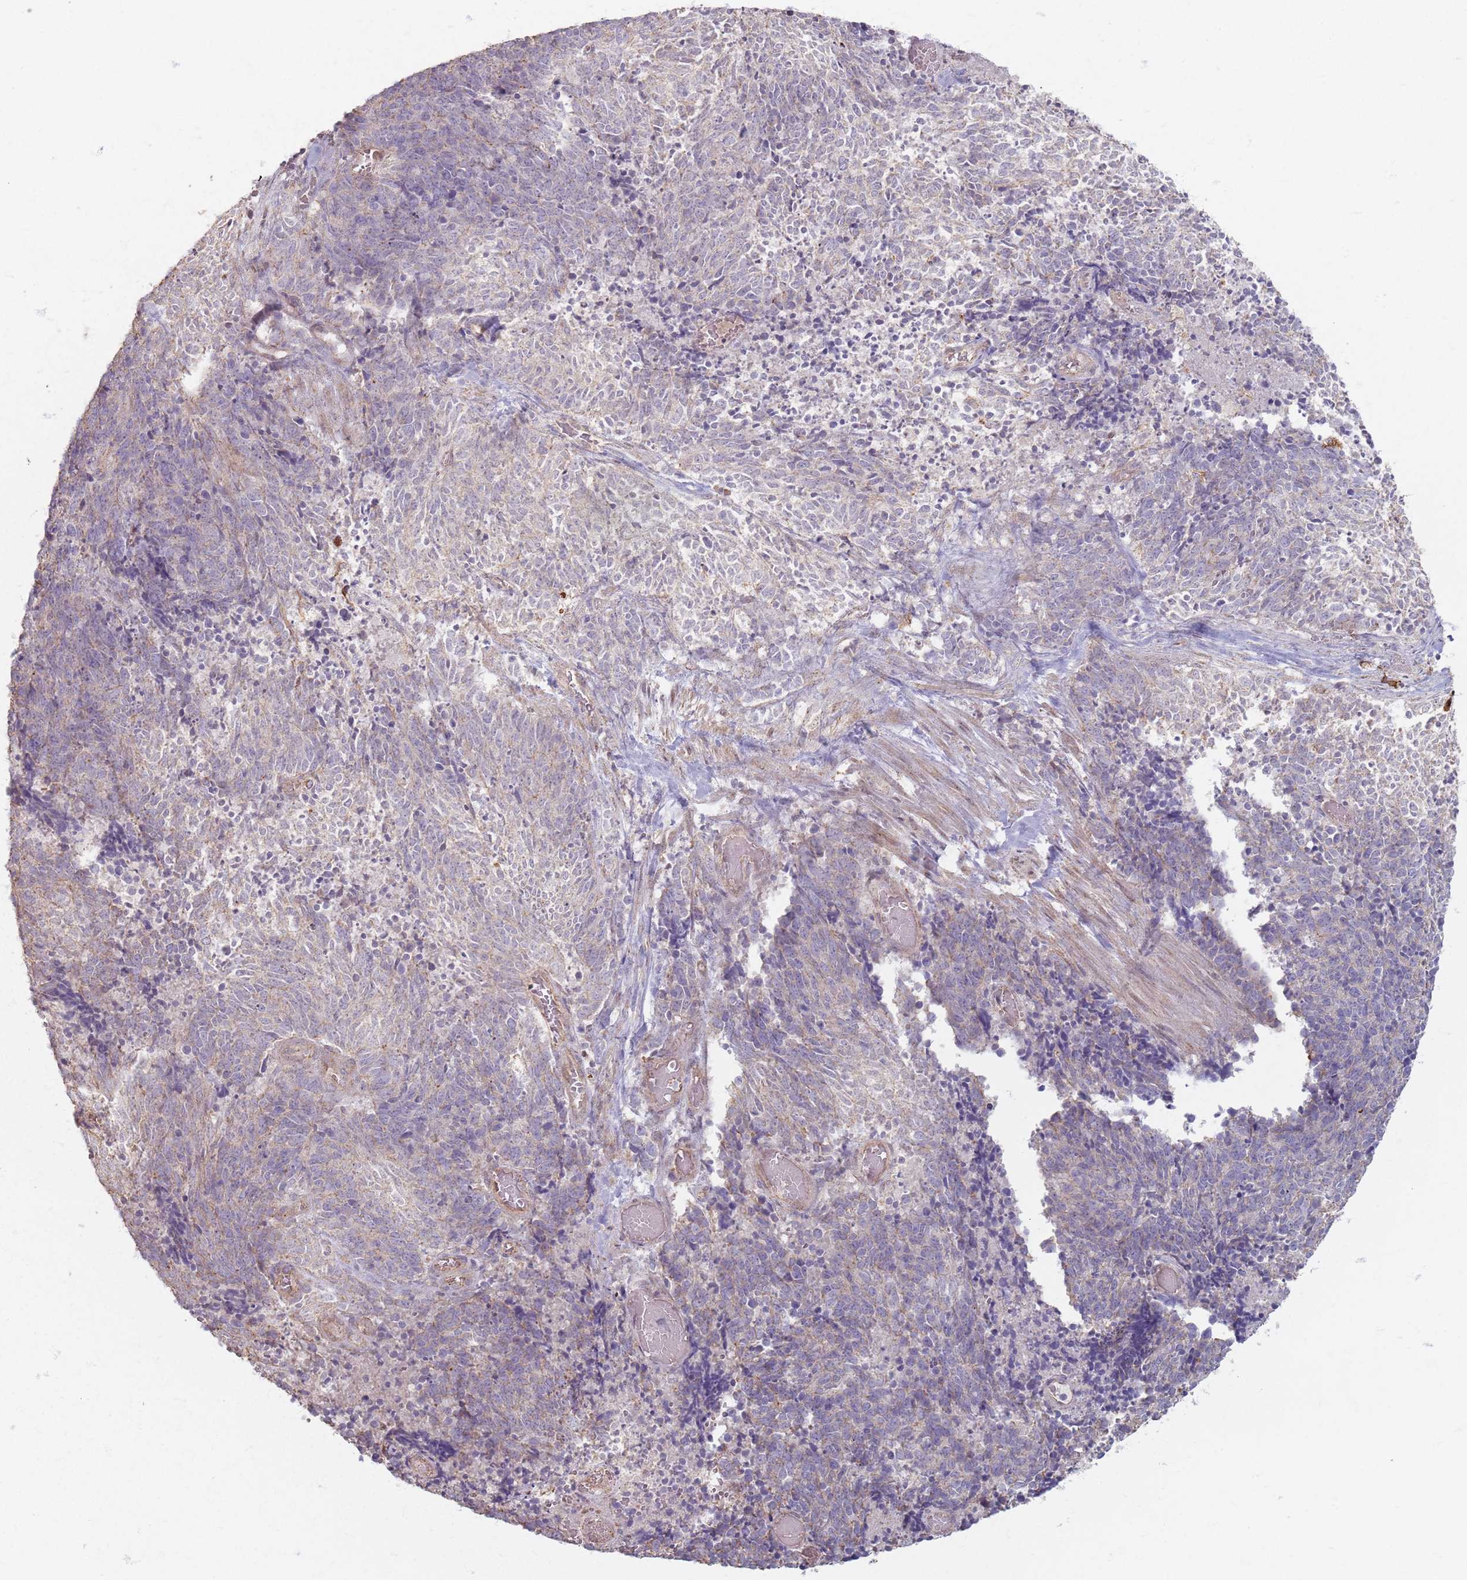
{"staining": {"intensity": "negative", "quantity": "none", "location": "none"}, "tissue": "cervical cancer", "cell_type": "Tumor cells", "image_type": "cancer", "snomed": [{"axis": "morphology", "description": "Squamous cell carcinoma, NOS"}, {"axis": "topography", "description": "Cervix"}], "caption": "Tumor cells show no significant staining in squamous cell carcinoma (cervical).", "gene": "KCNA5", "patient": {"sex": "female", "age": 29}}